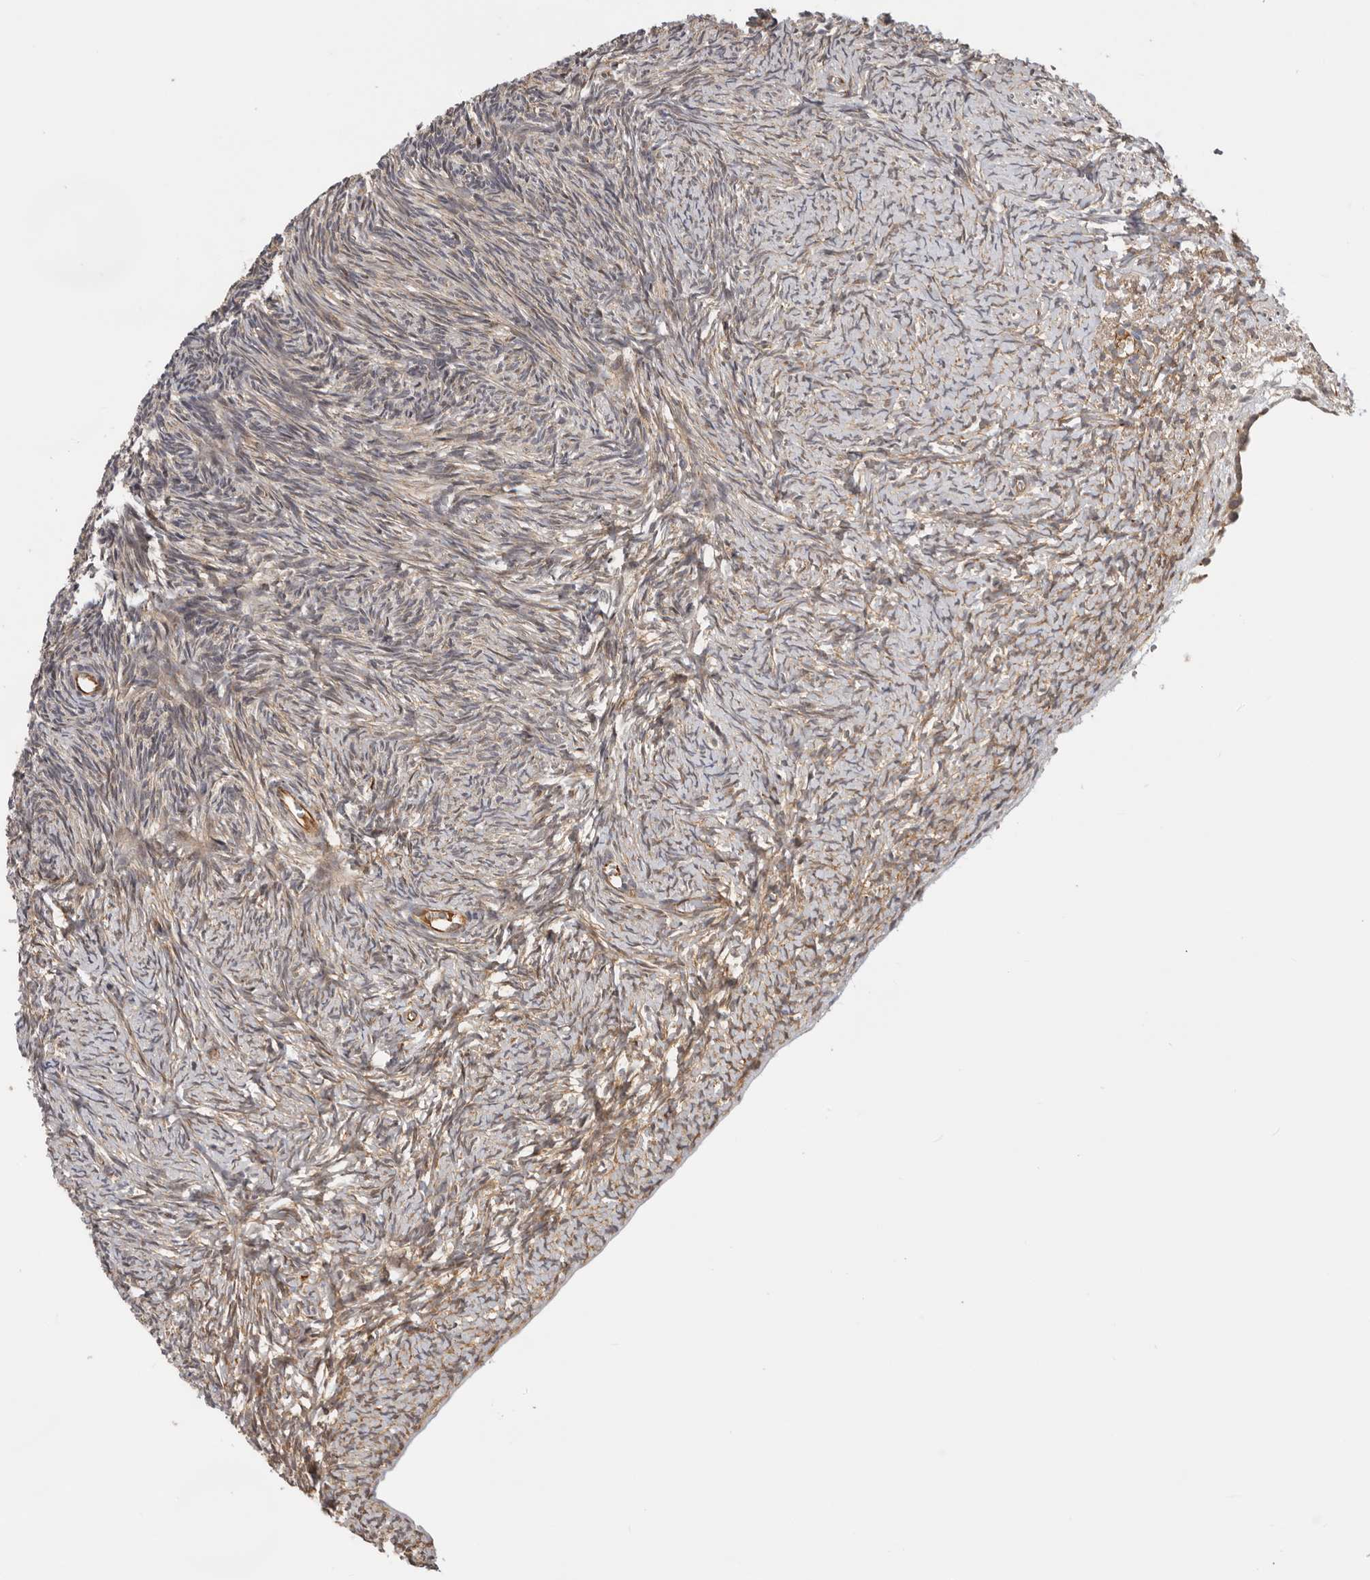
{"staining": {"intensity": "weak", "quantity": ">75%", "location": "cytoplasmic/membranous"}, "tissue": "ovary", "cell_type": "Follicle cells", "image_type": "normal", "snomed": [{"axis": "morphology", "description": "Normal tissue, NOS"}, {"axis": "topography", "description": "Ovary"}], "caption": "Immunohistochemical staining of normal ovary exhibits low levels of weak cytoplasmic/membranous staining in approximately >75% of follicle cells. (DAB (3,3'-diaminobenzidine) IHC with brightfield microscopy, high magnification).", "gene": "RNF157", "patient": {"sex": "female", "age": 34}}